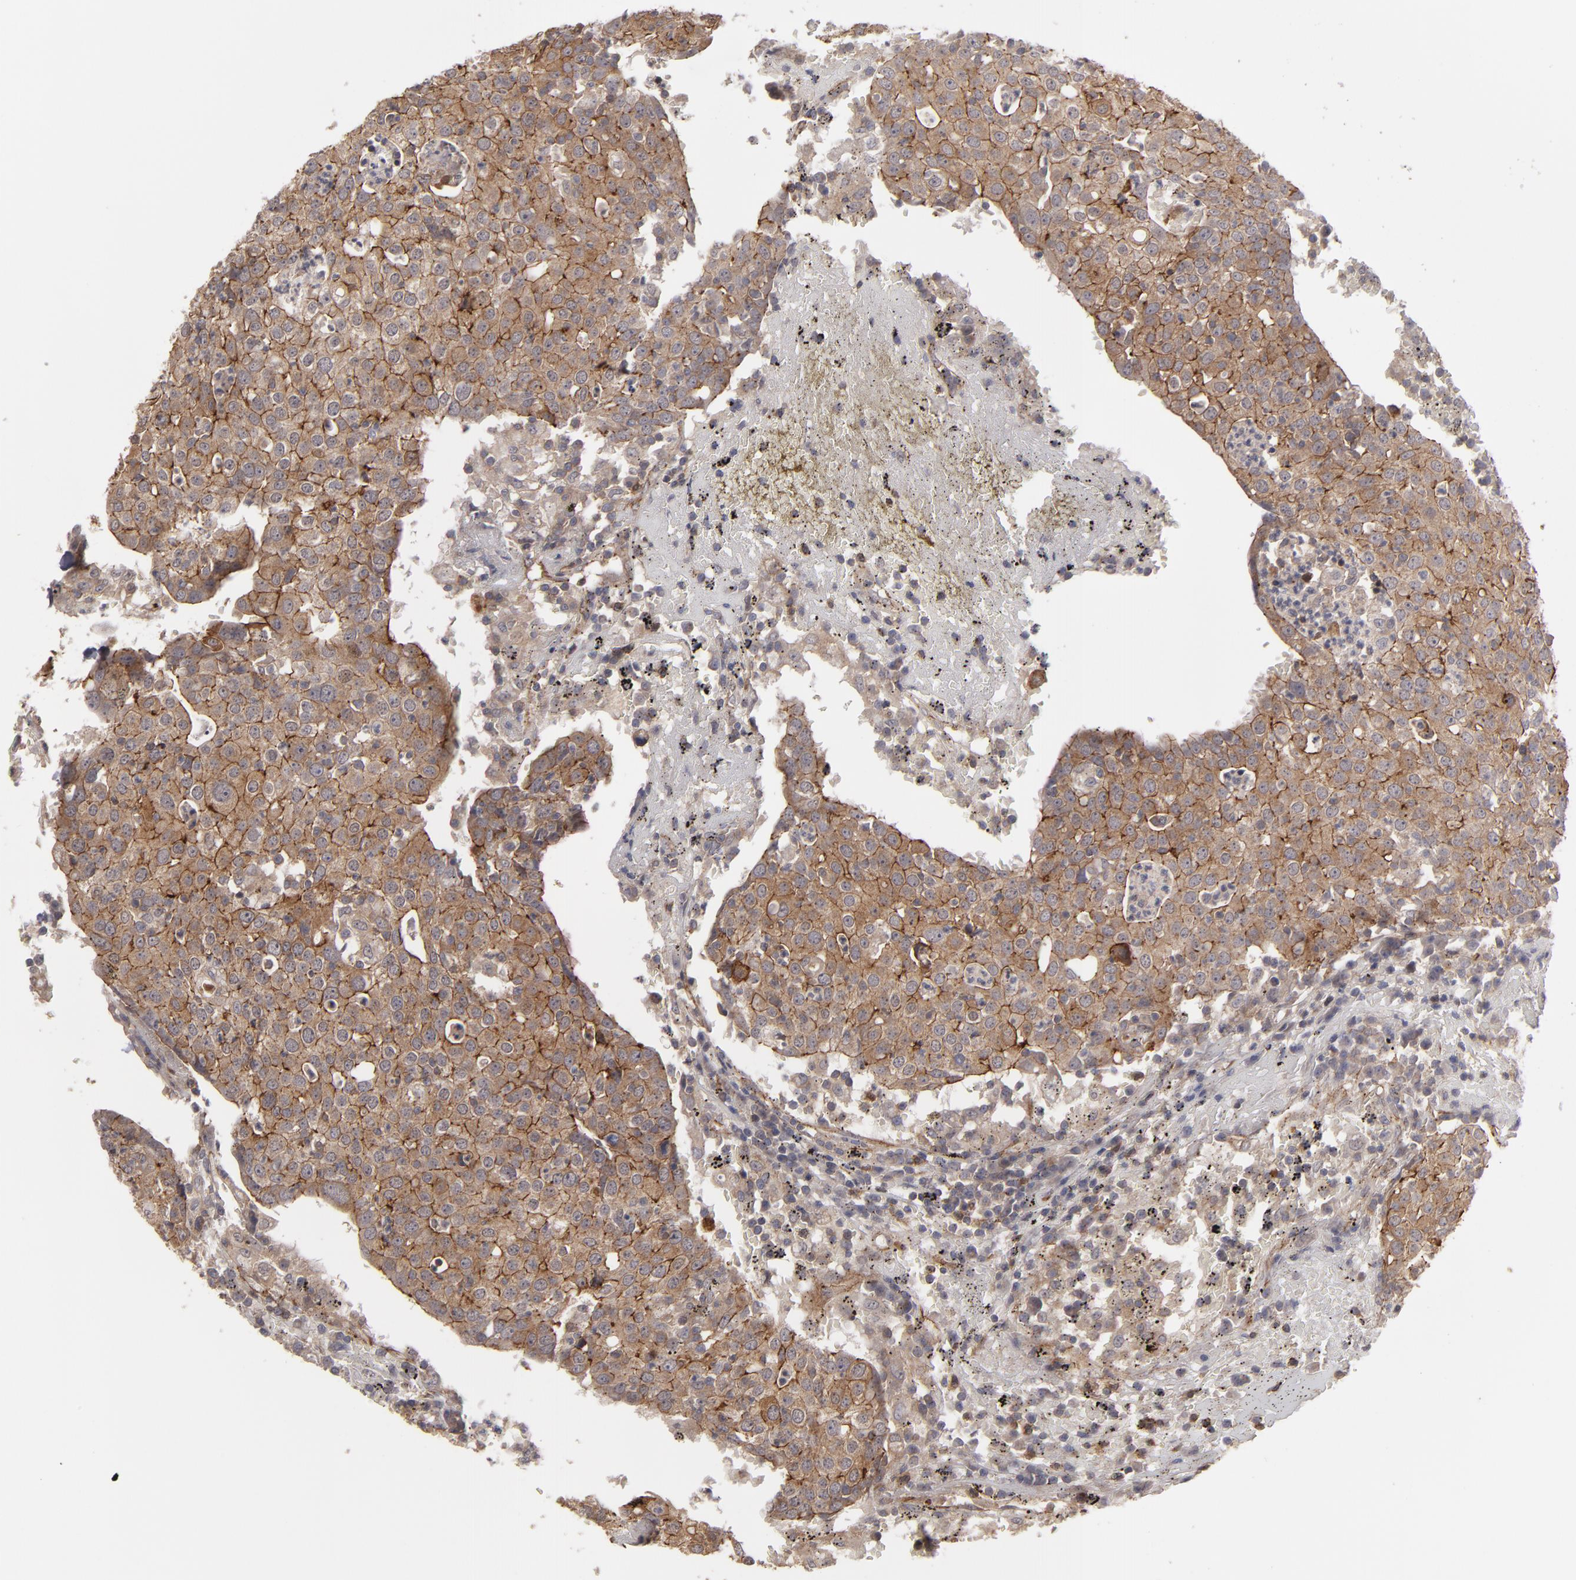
{"staining": {"intensity": "moderate", "quantity": ">75%", "location": "cytoplasmic/membranous"}, "tissue": "head and neck cancer", "cell_type": "Tumor cells", "image_type": "cancer", "snomed": [{"axis": "morphology", "description": "Adenocarcinoma, NOS"}, {"axis": "topography", "description": "Salivary gland"}, {"axis": "topography", "description": "Head-Neck"}], "caption": "Head and neck adenocarcinoma stained with a protein marker demonstrates moderate staining in tumor cells.", "gene": "TJP1", "patient": {"sex": "female", "age": 65}}